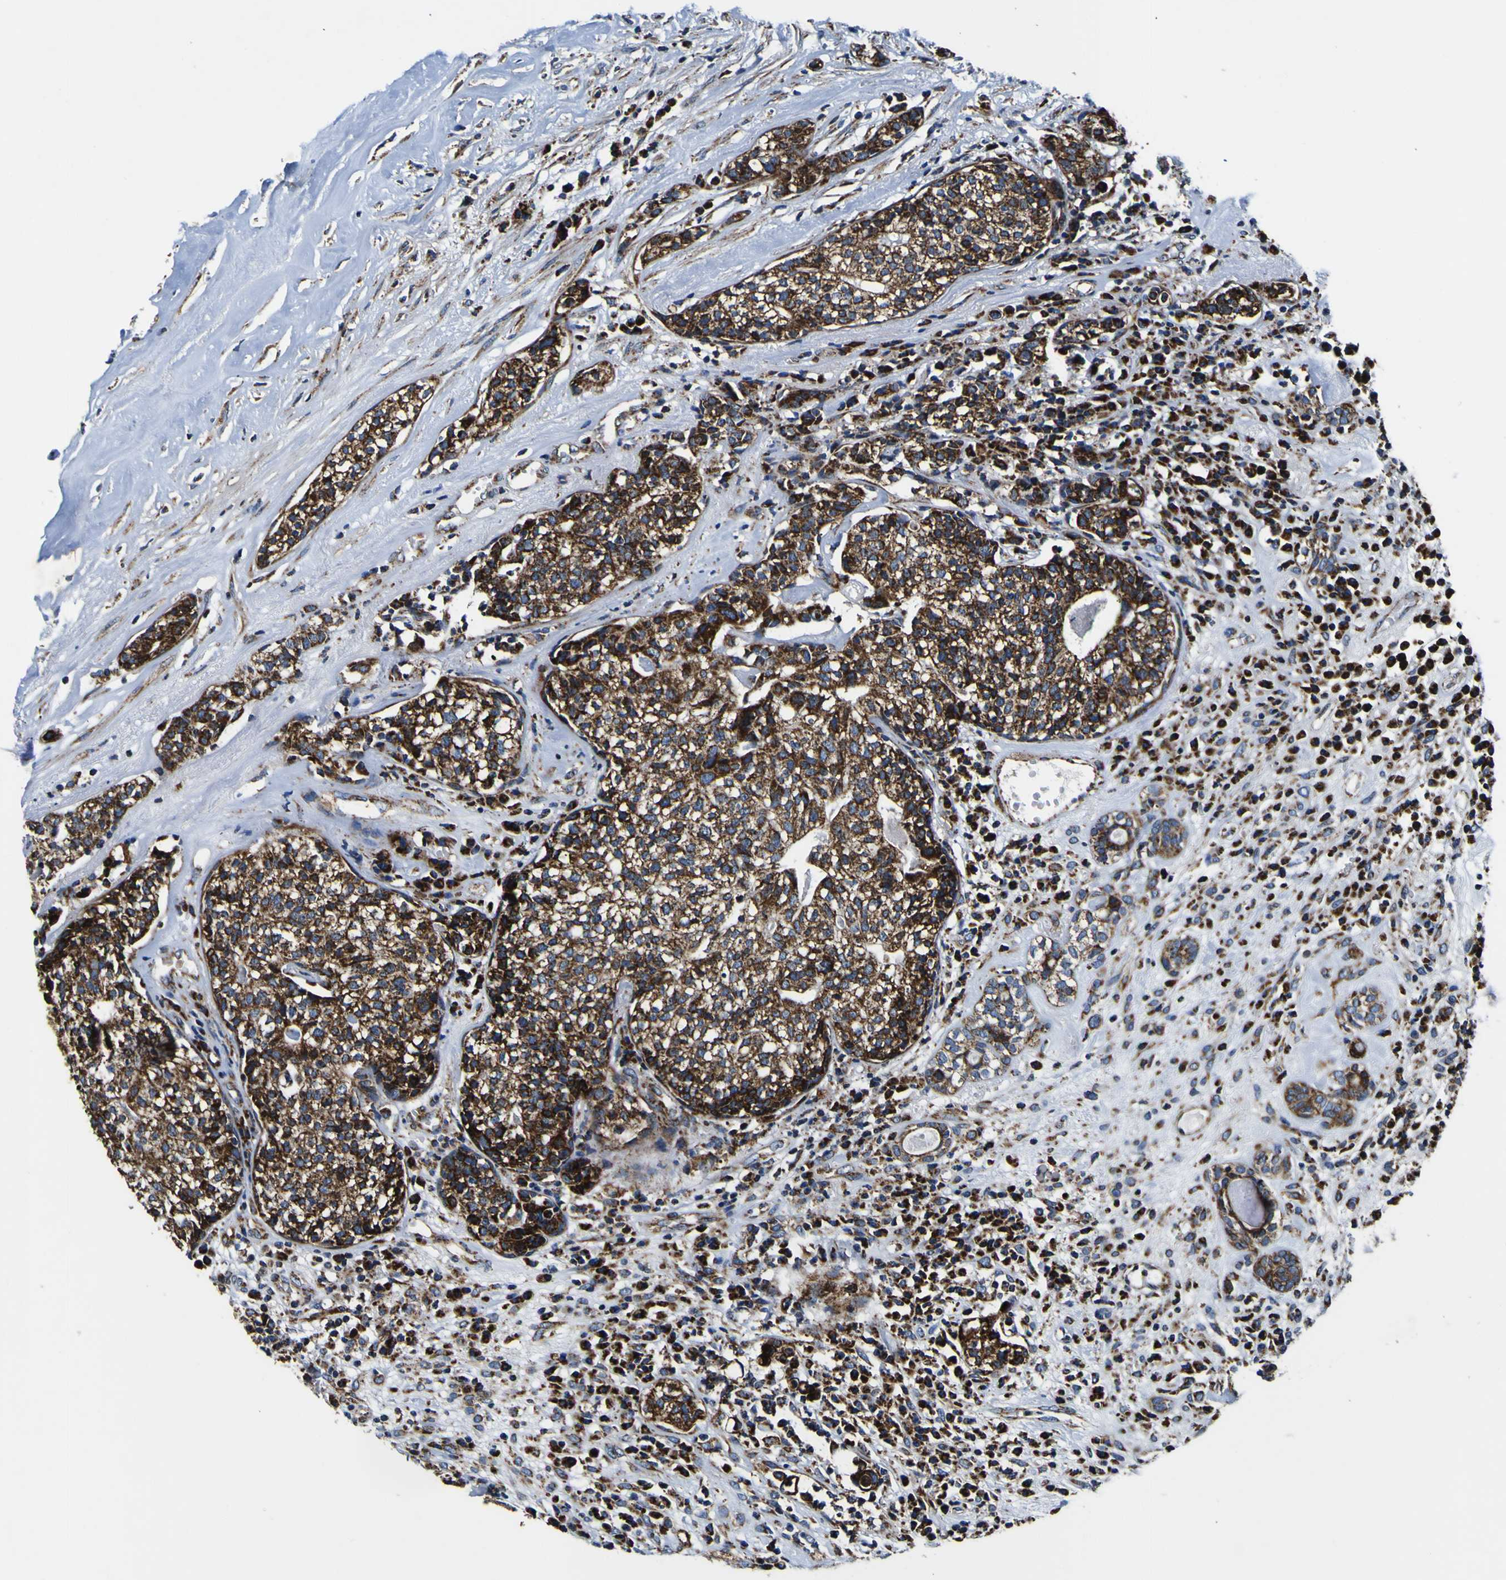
{"staining": {"intensity": "strong", "quantity": ">75%", "location": "cytoplasmic/membranous"}, "tissue": "head and neck cancer", "cell_type": "Tumor cells", "image_type": "cancer", "snomed": [{"axis": "morphology", "description": "Adenocarcinoma, NOS"}, {"axis": "topography", "description": "Salivary gland"}, {"axis": "topography", "description": "Head-Neck"}], "caption": "A histopathology image showing strong cytoplasmic/membranous expression in about >75% of tumor cells in adenocarcinoma (head and neck), as visualized by brown immunohistochemical staining.", "gene": "PTRH2", "patient": {"sex": "female", "age": 65}}